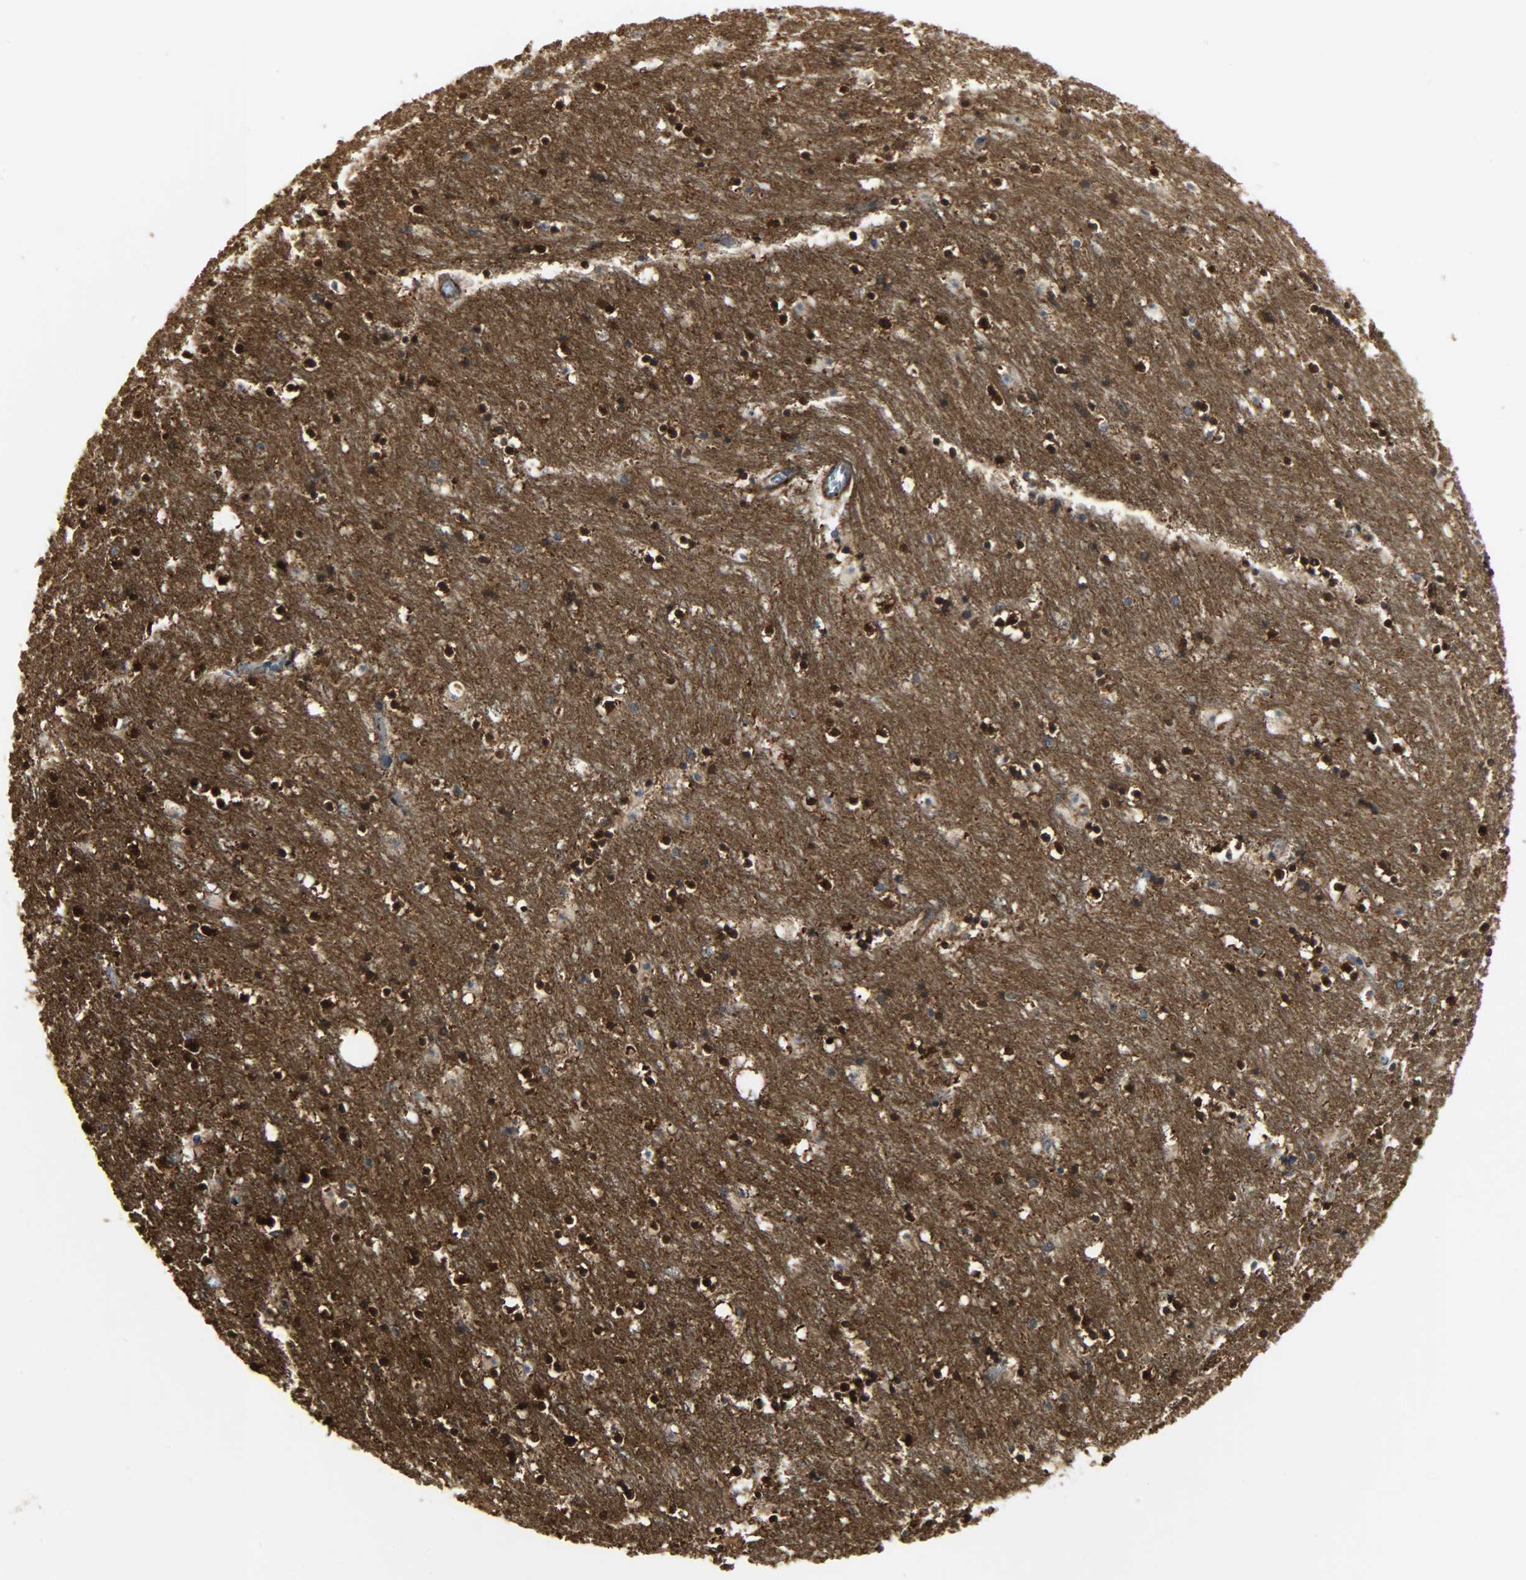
{"staining": {"intensity": "strong", "quantity": ">75%", "location": "cytoplasmic/membranous,nuclear"}, "tissue": "caudate", "cell_type": "Glial cells", "image_type": "normal", "snomed": [{"axis": "morphology", "description": "Normal tissue, NOS"}, {"axis": "topography", "description": "Lateral ventricle wall"}], "caption": "A brown stain shows strong cytoplasmic/membranous,nuclear expression of a protein in glial cells of unremarkable caudate. The staining was performed using DAB, with brown indicating positive protein expression. Nuclei are stained blue with hematoxylin.", "gene": "C1orf198", "patient": {"sex": "male", "age": 45}}